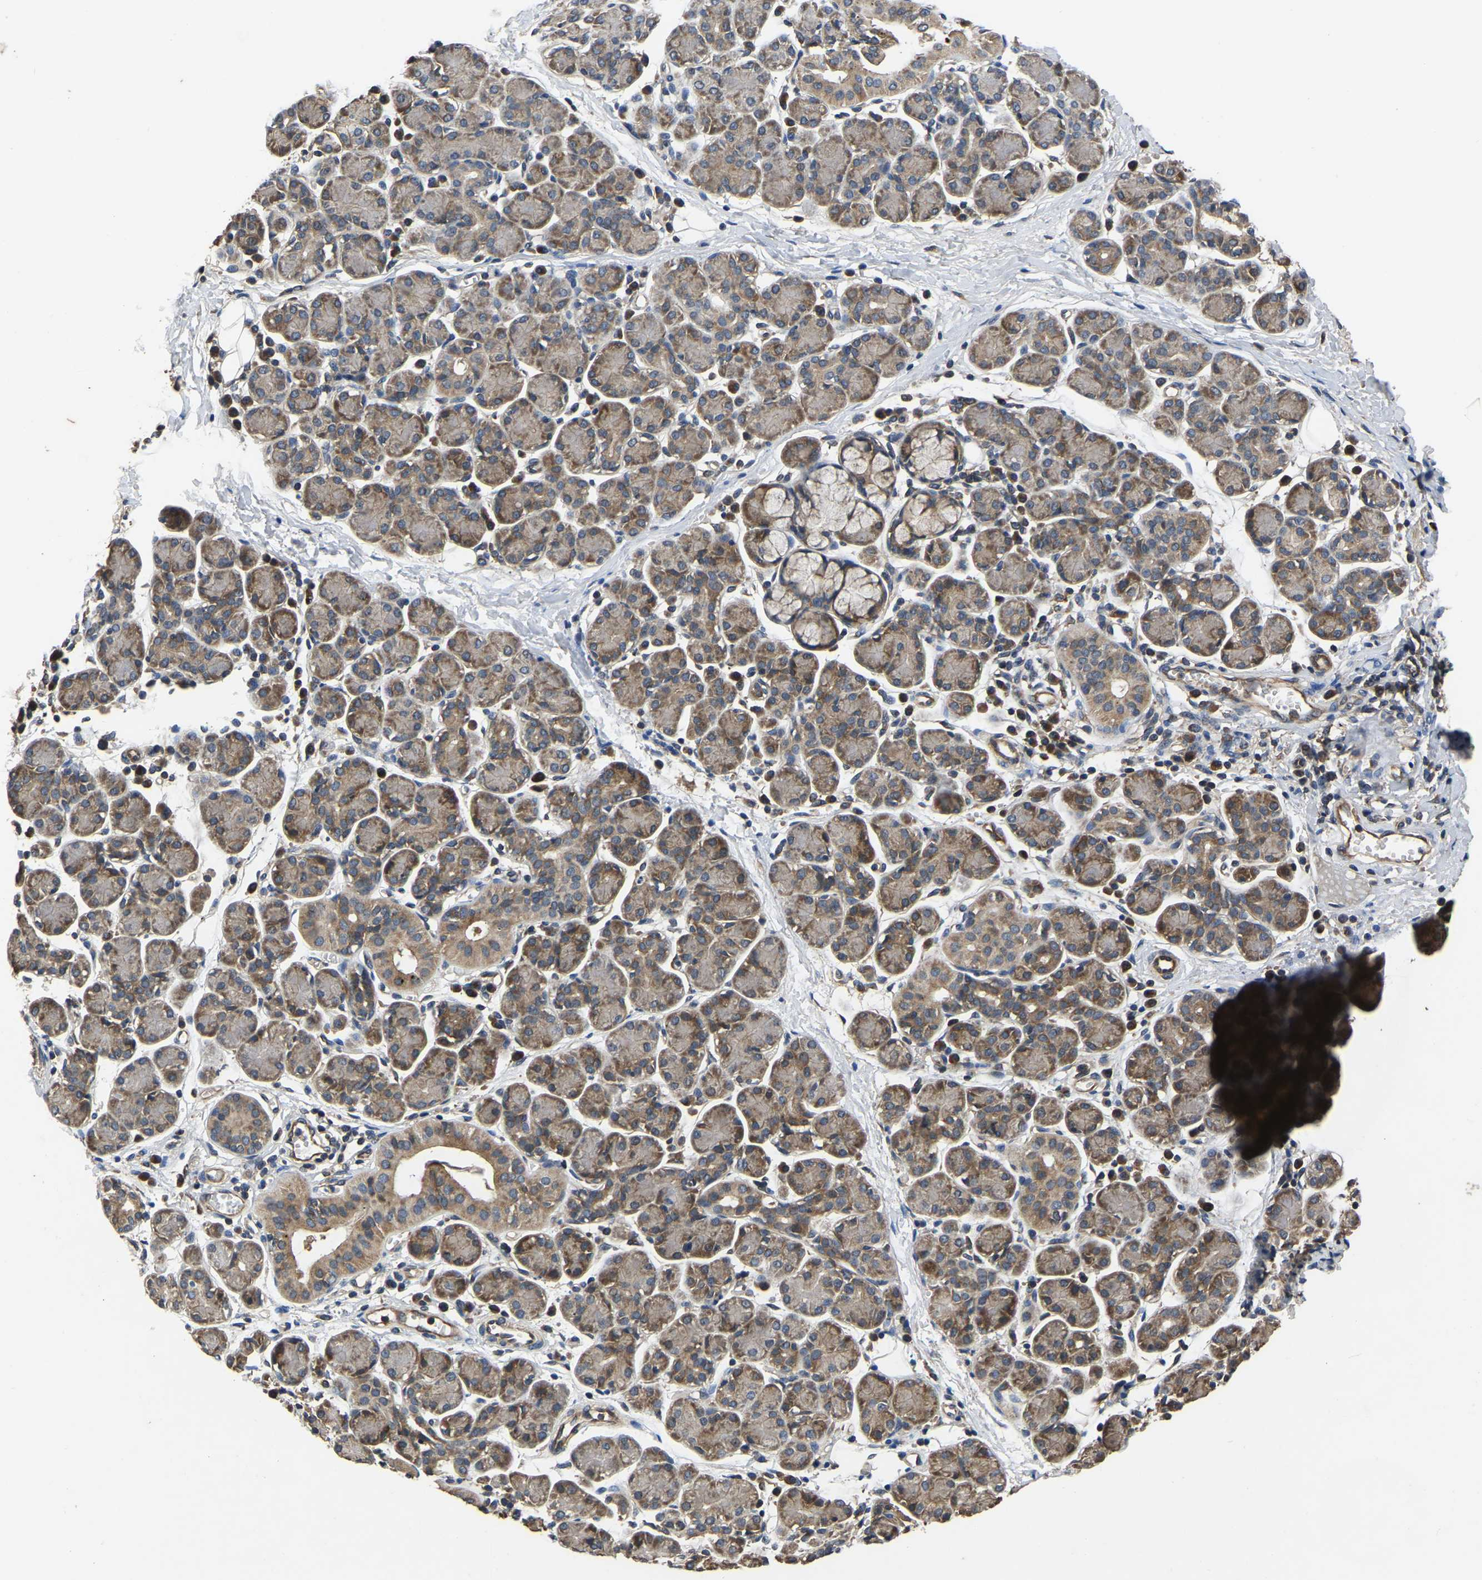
{"staining": {"intensity": "moderate", "quantity": "25%-75%", "location": "cytoplasmic/membranous"}, "tissue": "salivary gland", "cell_type": "Glandular cells", "image_type": "normal", "snomed": [{"axis": "morphology", "description": "Normal tissue, NOS"}, {"axis": "morphology", "description": "Inflammation, NOS"}, {"axis": "topography", "description": "Lymph node"}, {"axis": "topography", "description": "Salivary gland"}], "caption": "Immunohistochemical staining of unremarkable human salivary gland displays medium levels of moderate cytoplasmic/membranous expression in about 25%-75% of glandular cells. Ihc stains the protein in brown and the nuclei are stained blue.", "gene": "CRYZL1", "patient": {"sex": "male", "age": 3}}